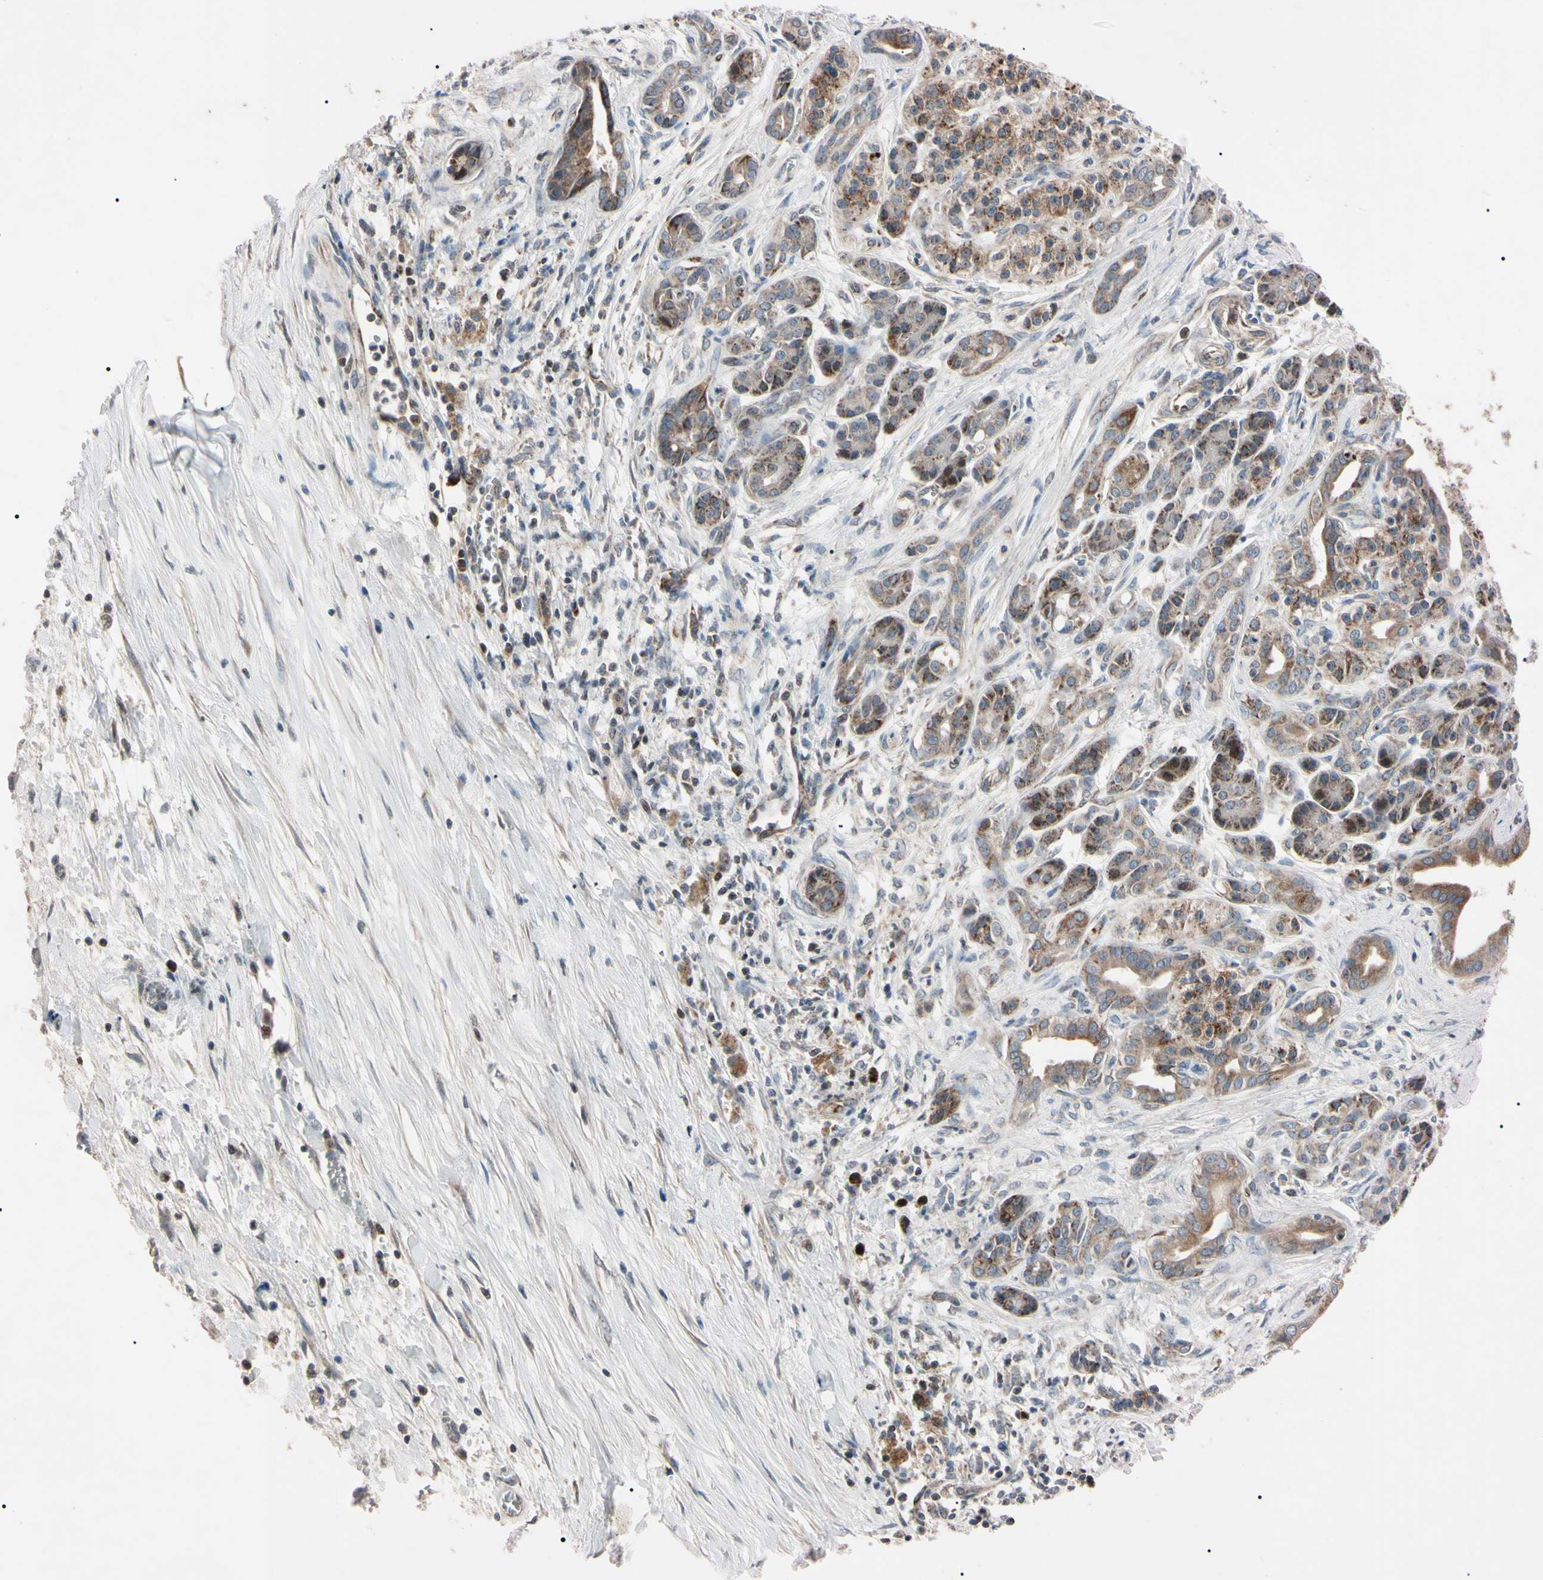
{"staining": {"intensity": "moderate", "quantity": ">75%", "location": "cytoplasmic/membranous"}, "tissue": "pancreatic cancer", "cell_type": "Tumor cells", "image_type": "cancer", "snomed": [{"axis": "morphology", "description": "Adenocarcinoma, NOS"}, {"axis": "topography", "description": "Pancreas"}], "caption": "Human adenocarcinoma (pancreatic) stained with a brown dye exhibits moderate cytoplasmic/membranous positive positivity in about >75% of tumor cells.", "gene": "TNFRSF1A", "patient": {"sex": "male", "age": 59}}